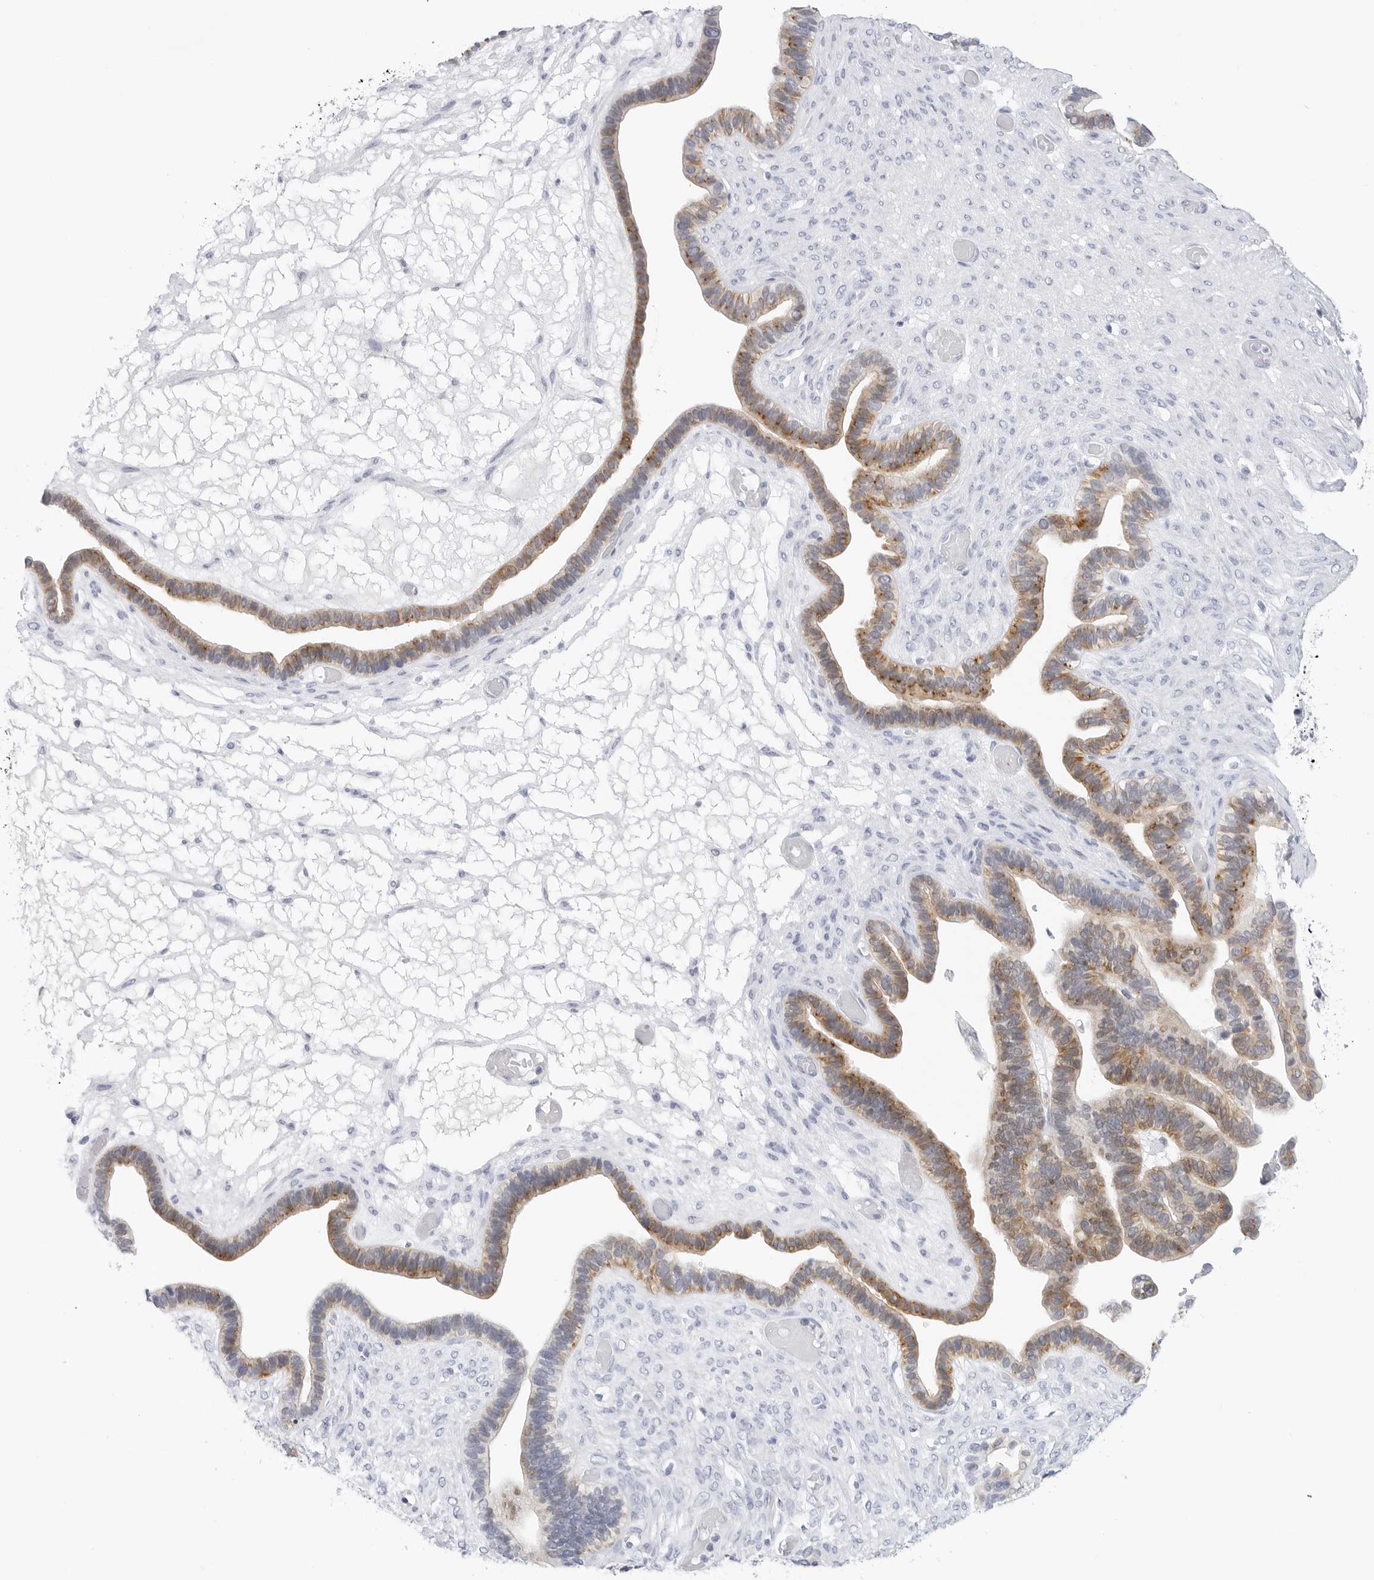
{"staining": {"intensity": "moderate", "quantity": "25%-75%", "location": "cytoplasmic/membranous"}, "tissue": "ovarian cancer", "cell_type": "Tumor cells", "image_type": "cancer", "snomed": [{"axis": "morphology", "description": "Cystadenocarcinoma, serous, NOS"}, {"axis": "topography", "description": "Ovary"}], "caption": "A histopathology image showing moderate cytoplasmic/membranous positivity in about 25%-75% of tumor cells in serous cystadenocarcinoma (ovarian), as visualized by brown immunohistochemical staining.", "gene": "SLC19A1", "patient": {"sex": "female", "age": 56}}